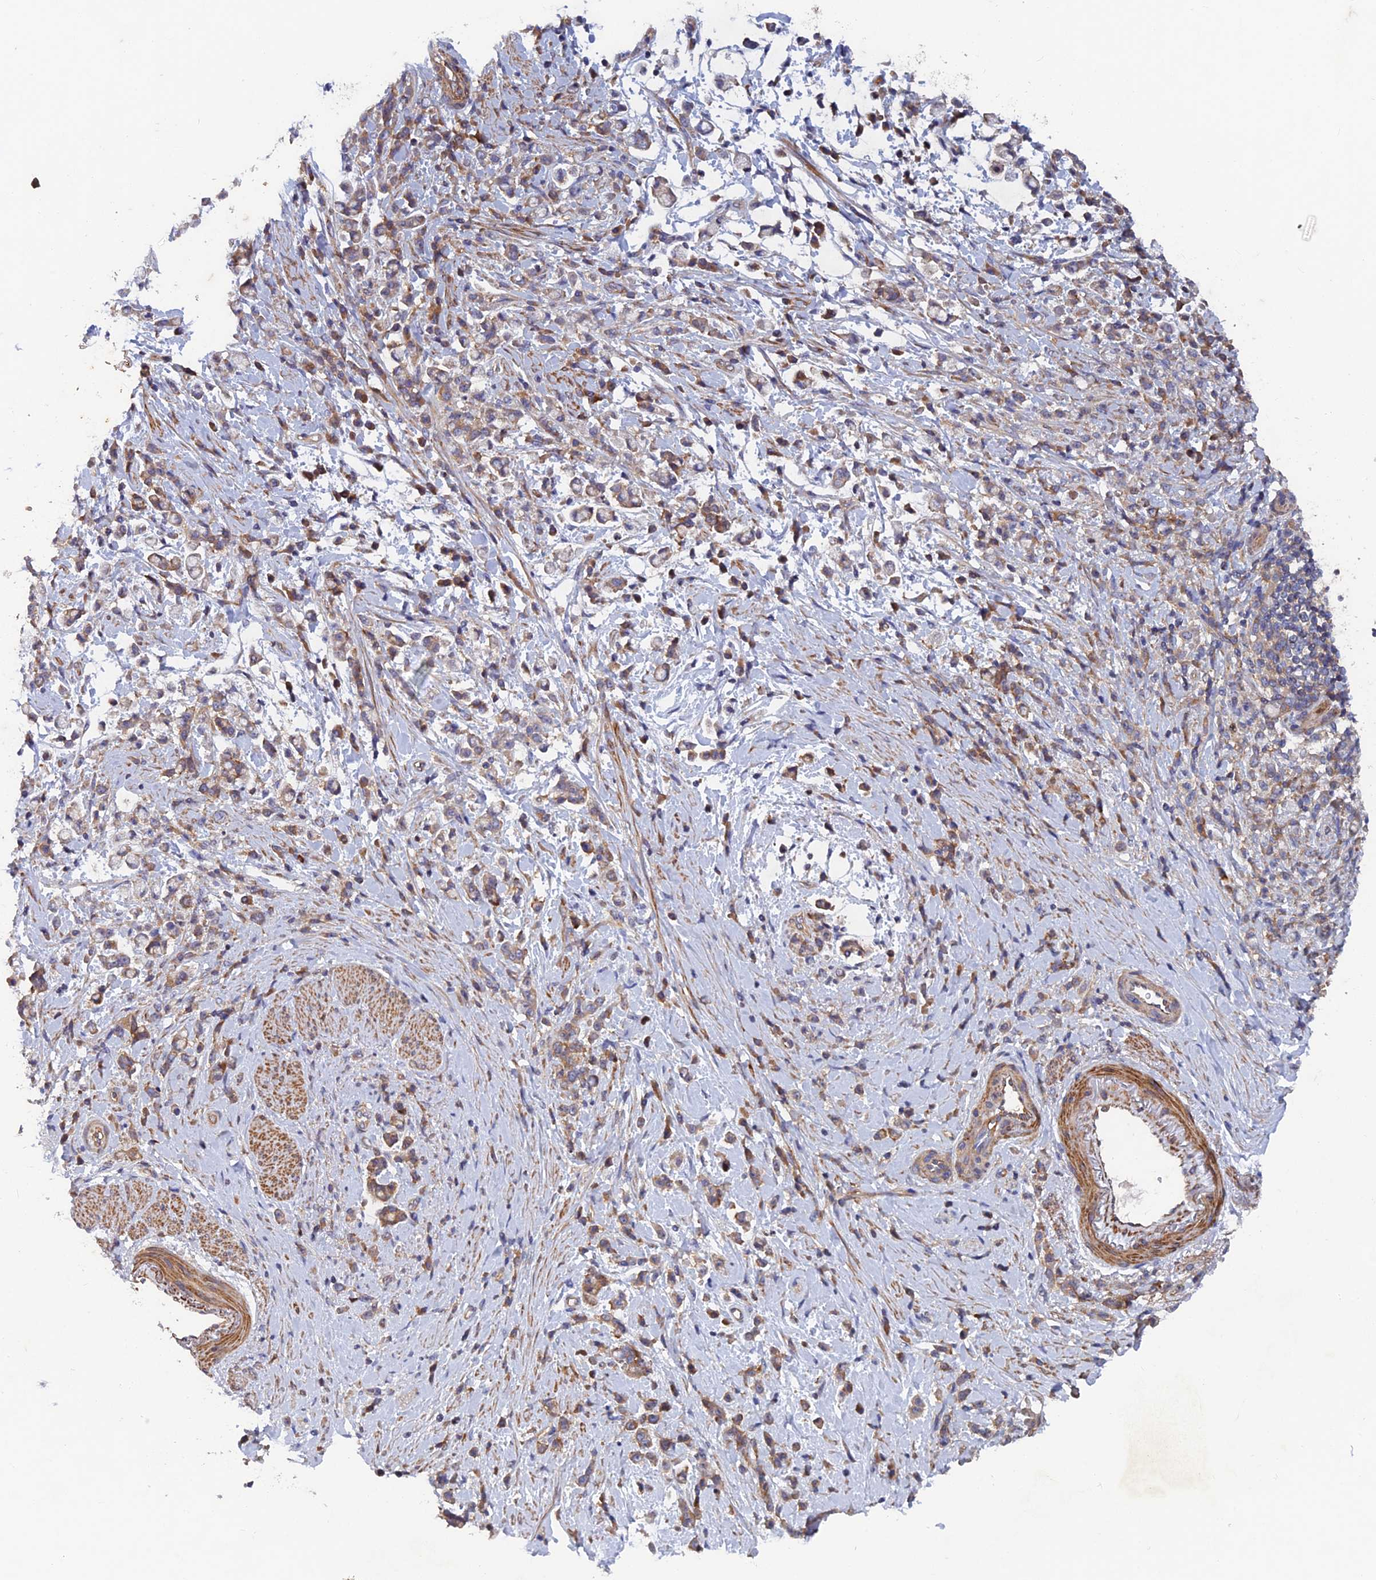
{"staining": {"intensity": "moderate", "quantity": ">75%", "location": "cytoplasmic/membranous"}, "tissue": "stomach cancer", "cell_type": "Tumor cells", "image_type": "cancer", "snomed": [{"axis": "morphology", "description": "Adenocarcinoma, NOS"}, {"axis": "topography", "description": "Stomach"}], "caption": "Immunohistochemistry (IHC) staining of adenocarcinoma (stomach), which reveals medium levels of moderate cytoplasmic/membranous staining in approximately >75% of tumor cells indicating moderate cytoplasmic/membranous protein staining. The staining was performed using DAB (brown) for protein detection and nuclei were counterstained in hematoxylin (blue).", "gene": "NCAPG", "patient": {"sex": "female", "age": 60}}